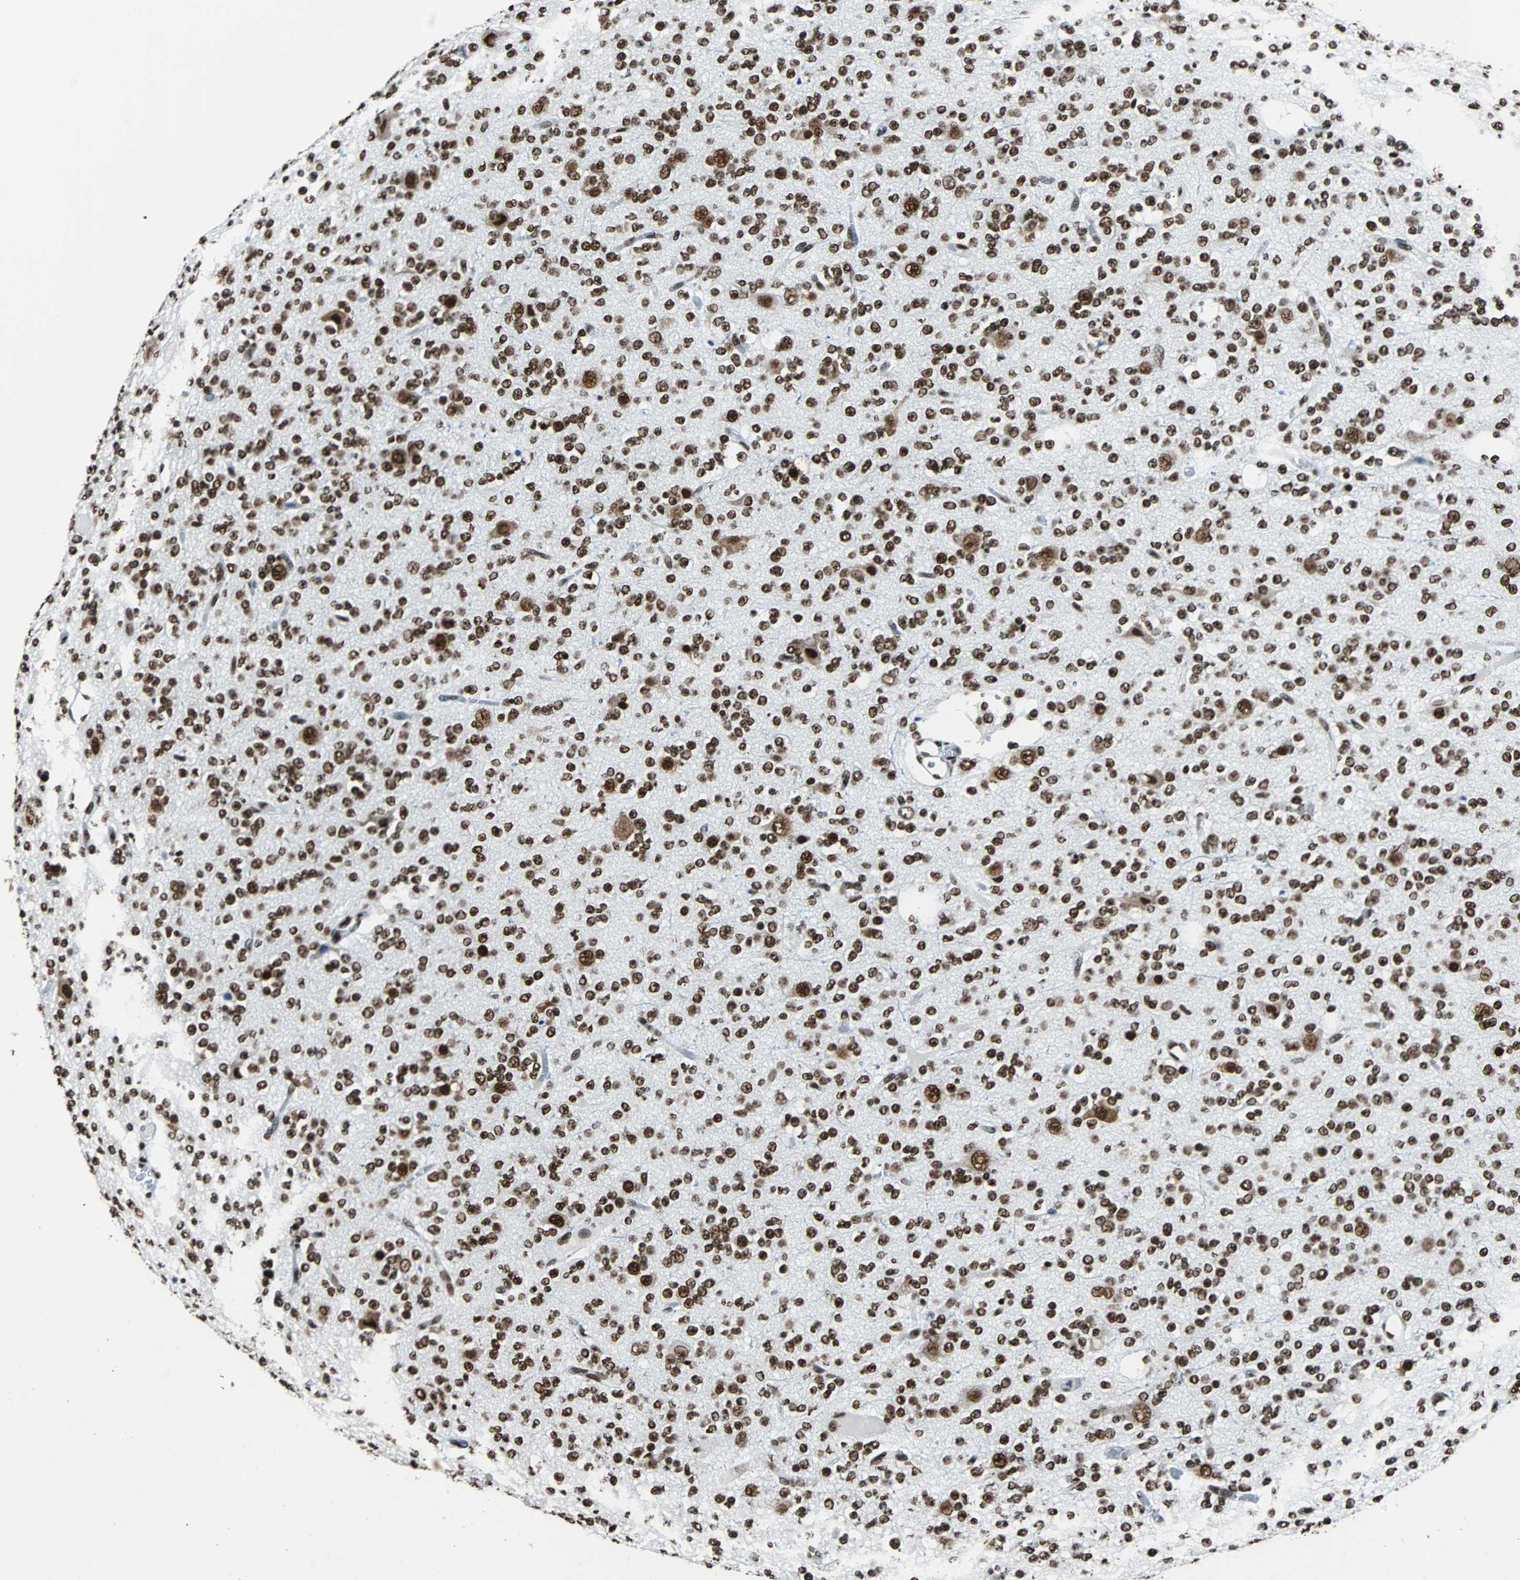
{"staining": {"intensity": "strong", "quantity": ">75%", "location": "nuclear"}, "tissue": "glioma", "cell_type": "Tumor cells", "image_type": "cancer", "snomed": [{"axis": "morphology", "description": "Glioma, malignant, Low grade"}, {"axis": "topography", "description": "Brain"}], "caption": "Immunohistochemistry (DAB (3,3'-diaminobenzidine)) staining of human low-grade glioma (malignant) displays strong nuclear protein staining in approximately >75% of tumor cells.", "gene": "FUBP1", "patient": {"sex": "male", "age": 38}}